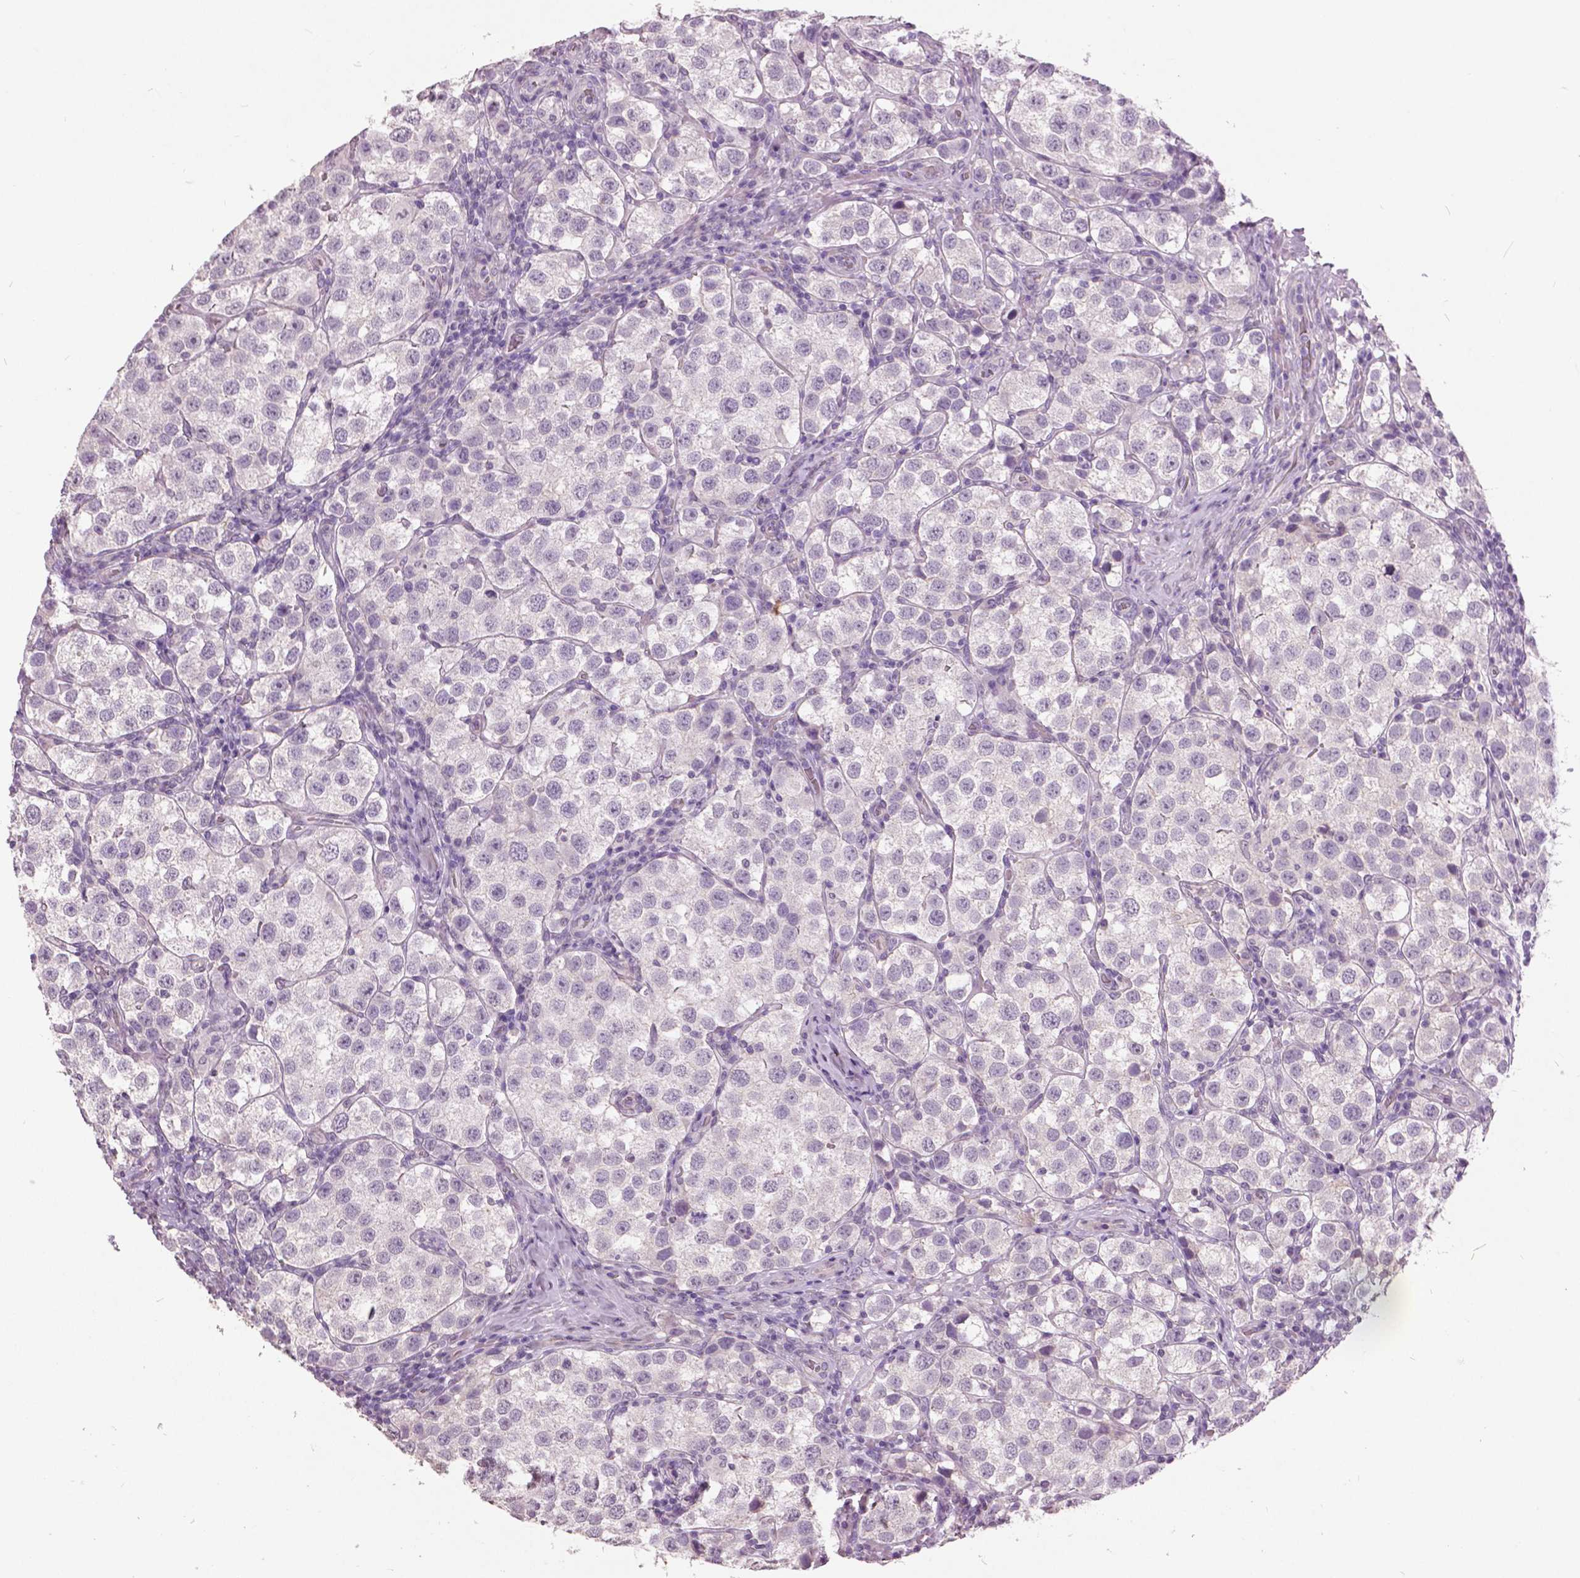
{"staining": {"intensity": "negative", "quantity": "none", "location": "none"}, "tissue": "testis cancer", "cell_type": "Tumor cells", "image_type": "cancer", "snomed": [{"axis": "morphology", "description": "Seminoma, NOS"}, {"axis": "topography", "description": "Testis"}], "caption": "High magnification brightfield microscopy of testis seminoma stained with DAB (brown) and counterstained with hematoxylin (blue): tumor cells show no significant expression. (Immunohistochemistry (ihc), brightfield microscopy, high magnification).", "gene": "GRIN2A", "patient": {"sex": "male", "age": 37}}